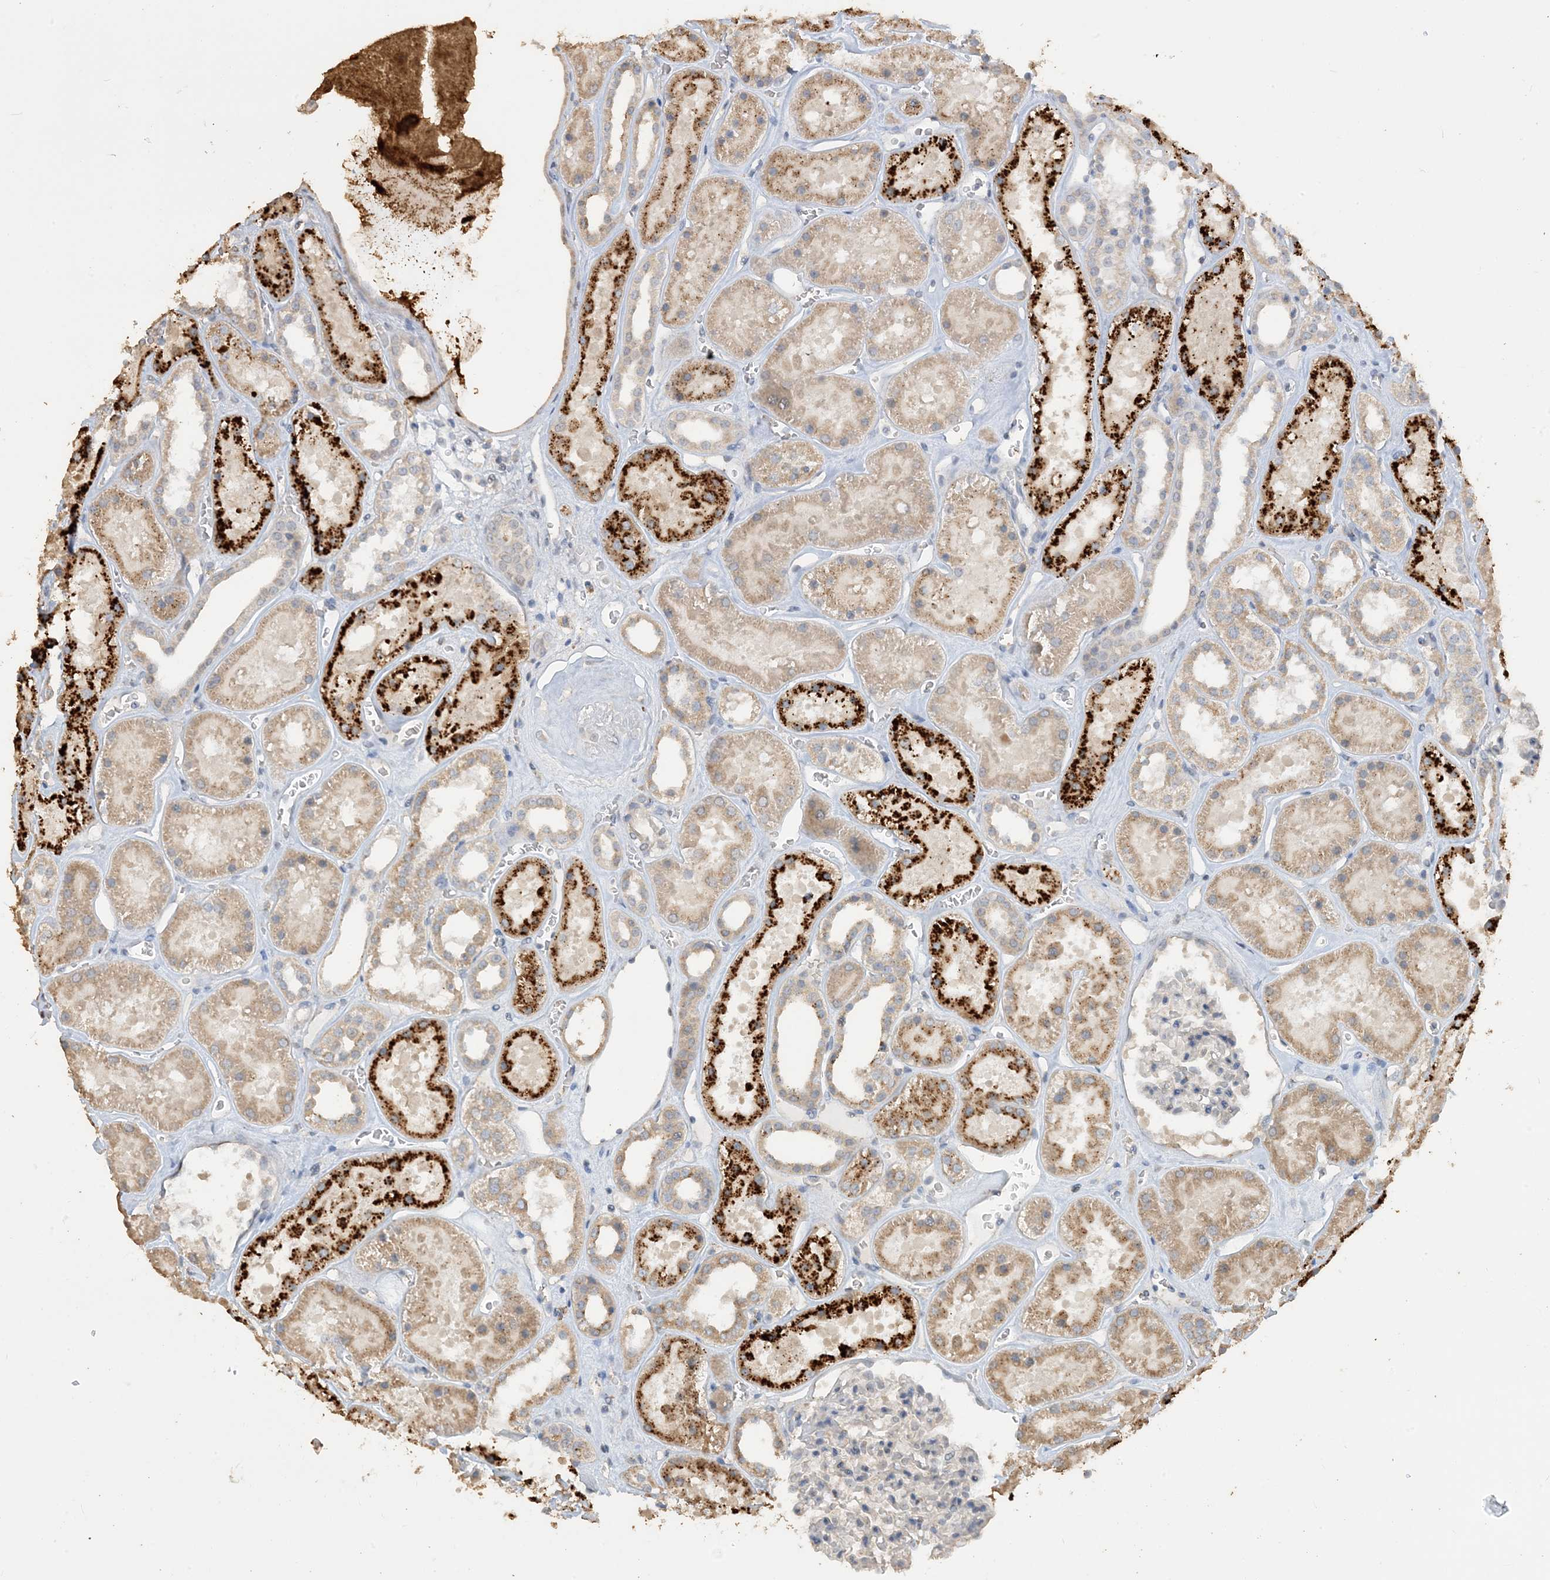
{"staining": {"intensity": "negative", "quantity": "none", "location": "none"}, "tissue": "kidney", "cell_type": "Cells in glomeruli", "image_type": "normal", "snomed": [{"axis": "morphology", "description": "Normal tissue, NOS"}, {"axis": "topography", "description": "Kidney"}], "caption": "Immunohistochemistry photomicrograph of normal kidney: kidney stained with DAB demonstrates no significant protein expression in cells in glomeruli.", "gene": "SFMBT2", "patient": {"sex": "female", "age": 41}}